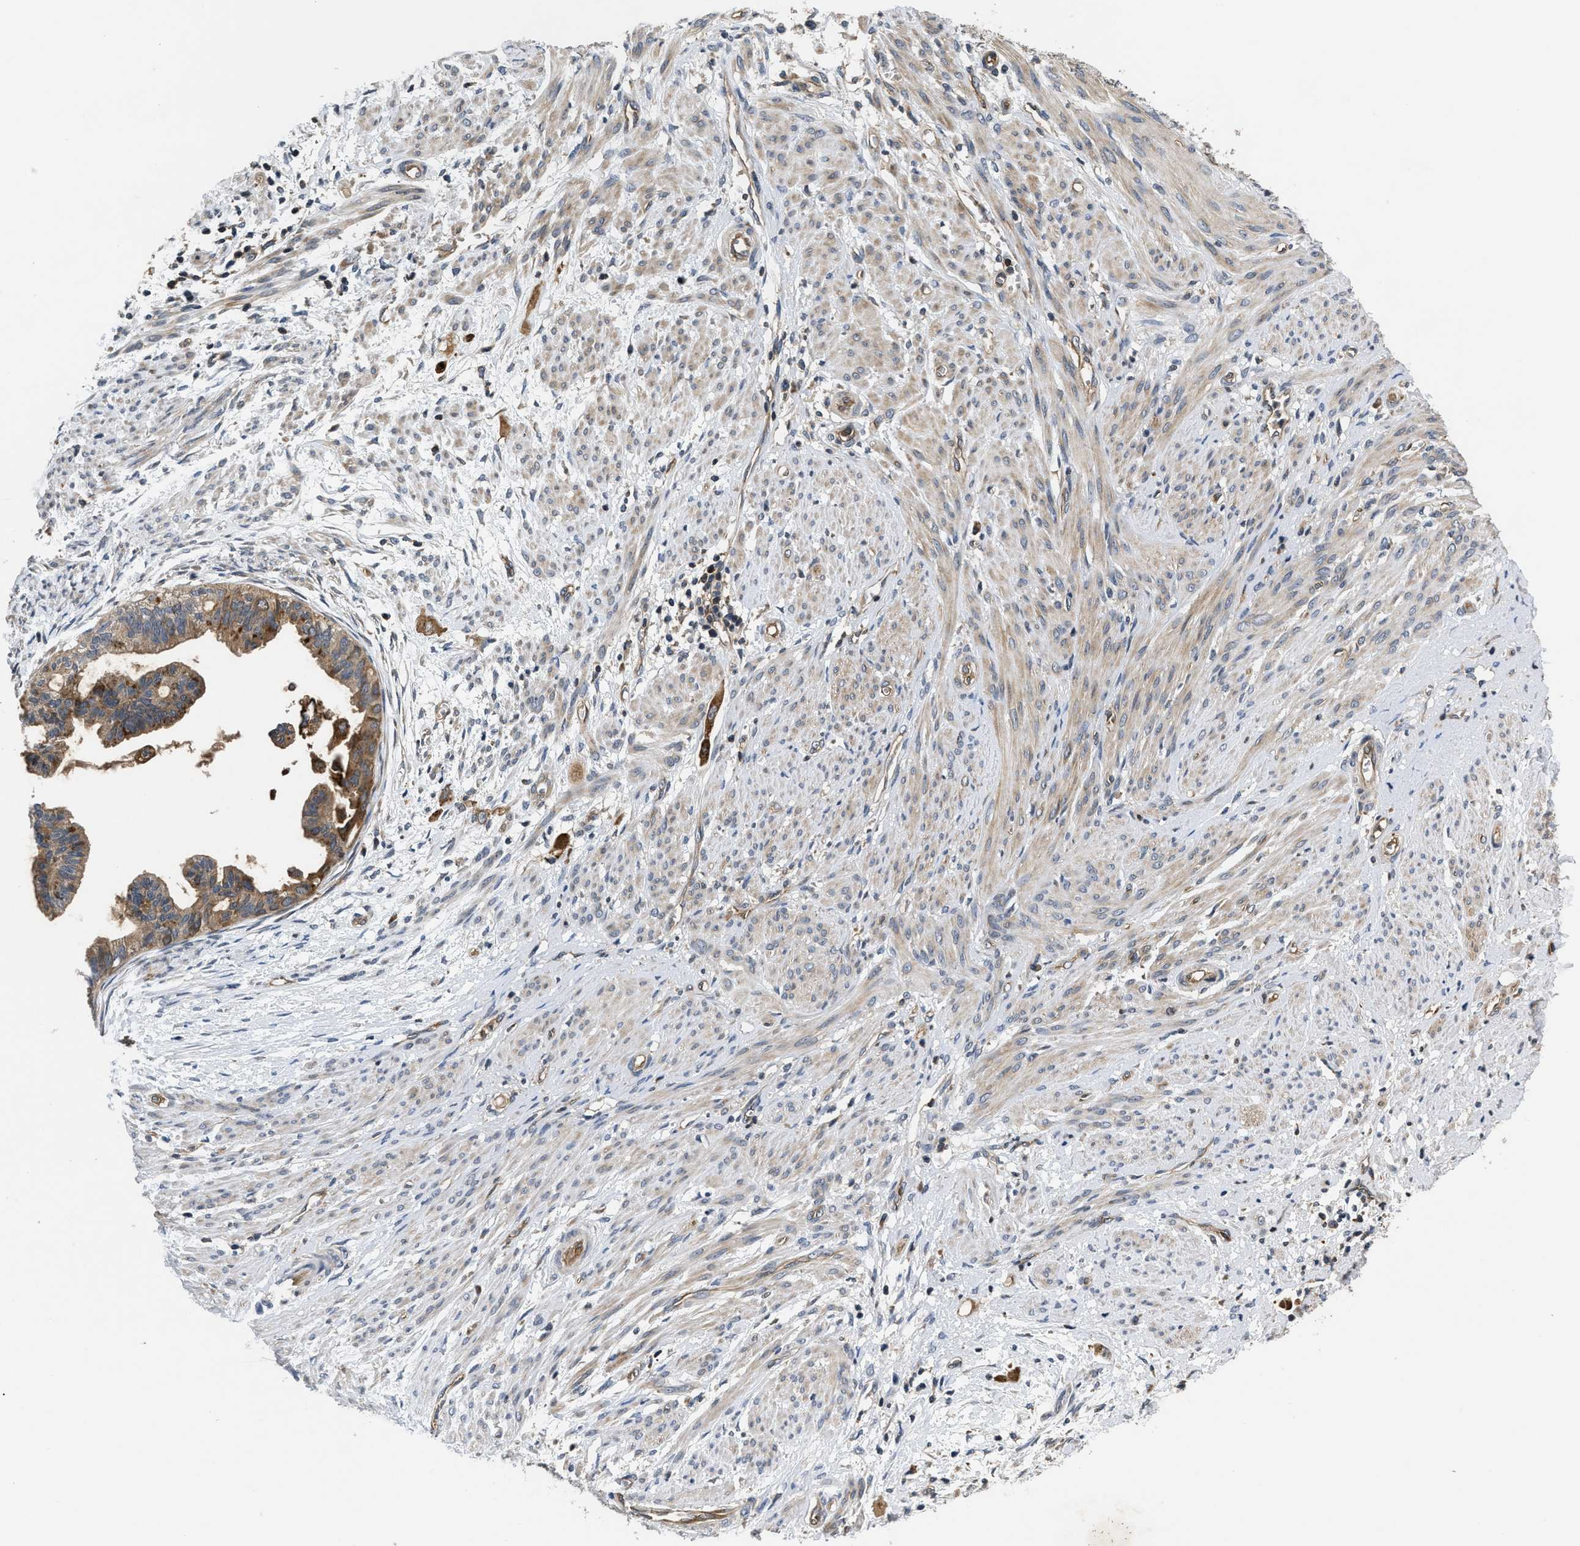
{"staining": {"intensity": "moderate", "quantity": ">75%", "location": "cytoplasmic/membranous"}, "tissue": "cervical cancer", "cell_type": "Tumor cells", "image_type": "cancer", "snomed": [{"axis": "morphology", "description": "Normal tissue, NOS"}, {"axis": "morphology", "description": "Adenocarcinoma, NOS"}, {"axis": "topography", "description": "Cervix"}, {"axis": "topography", "description": "Endometrium"}], "caption": "Protein expression analysis of cervical adenocarcinoma demonstrates moderate cytoplasmic/membranous staining in approximately >75% of tumor cells.", "gene": "HMGCR", "patient": {"sex": "female", "age": 86}}